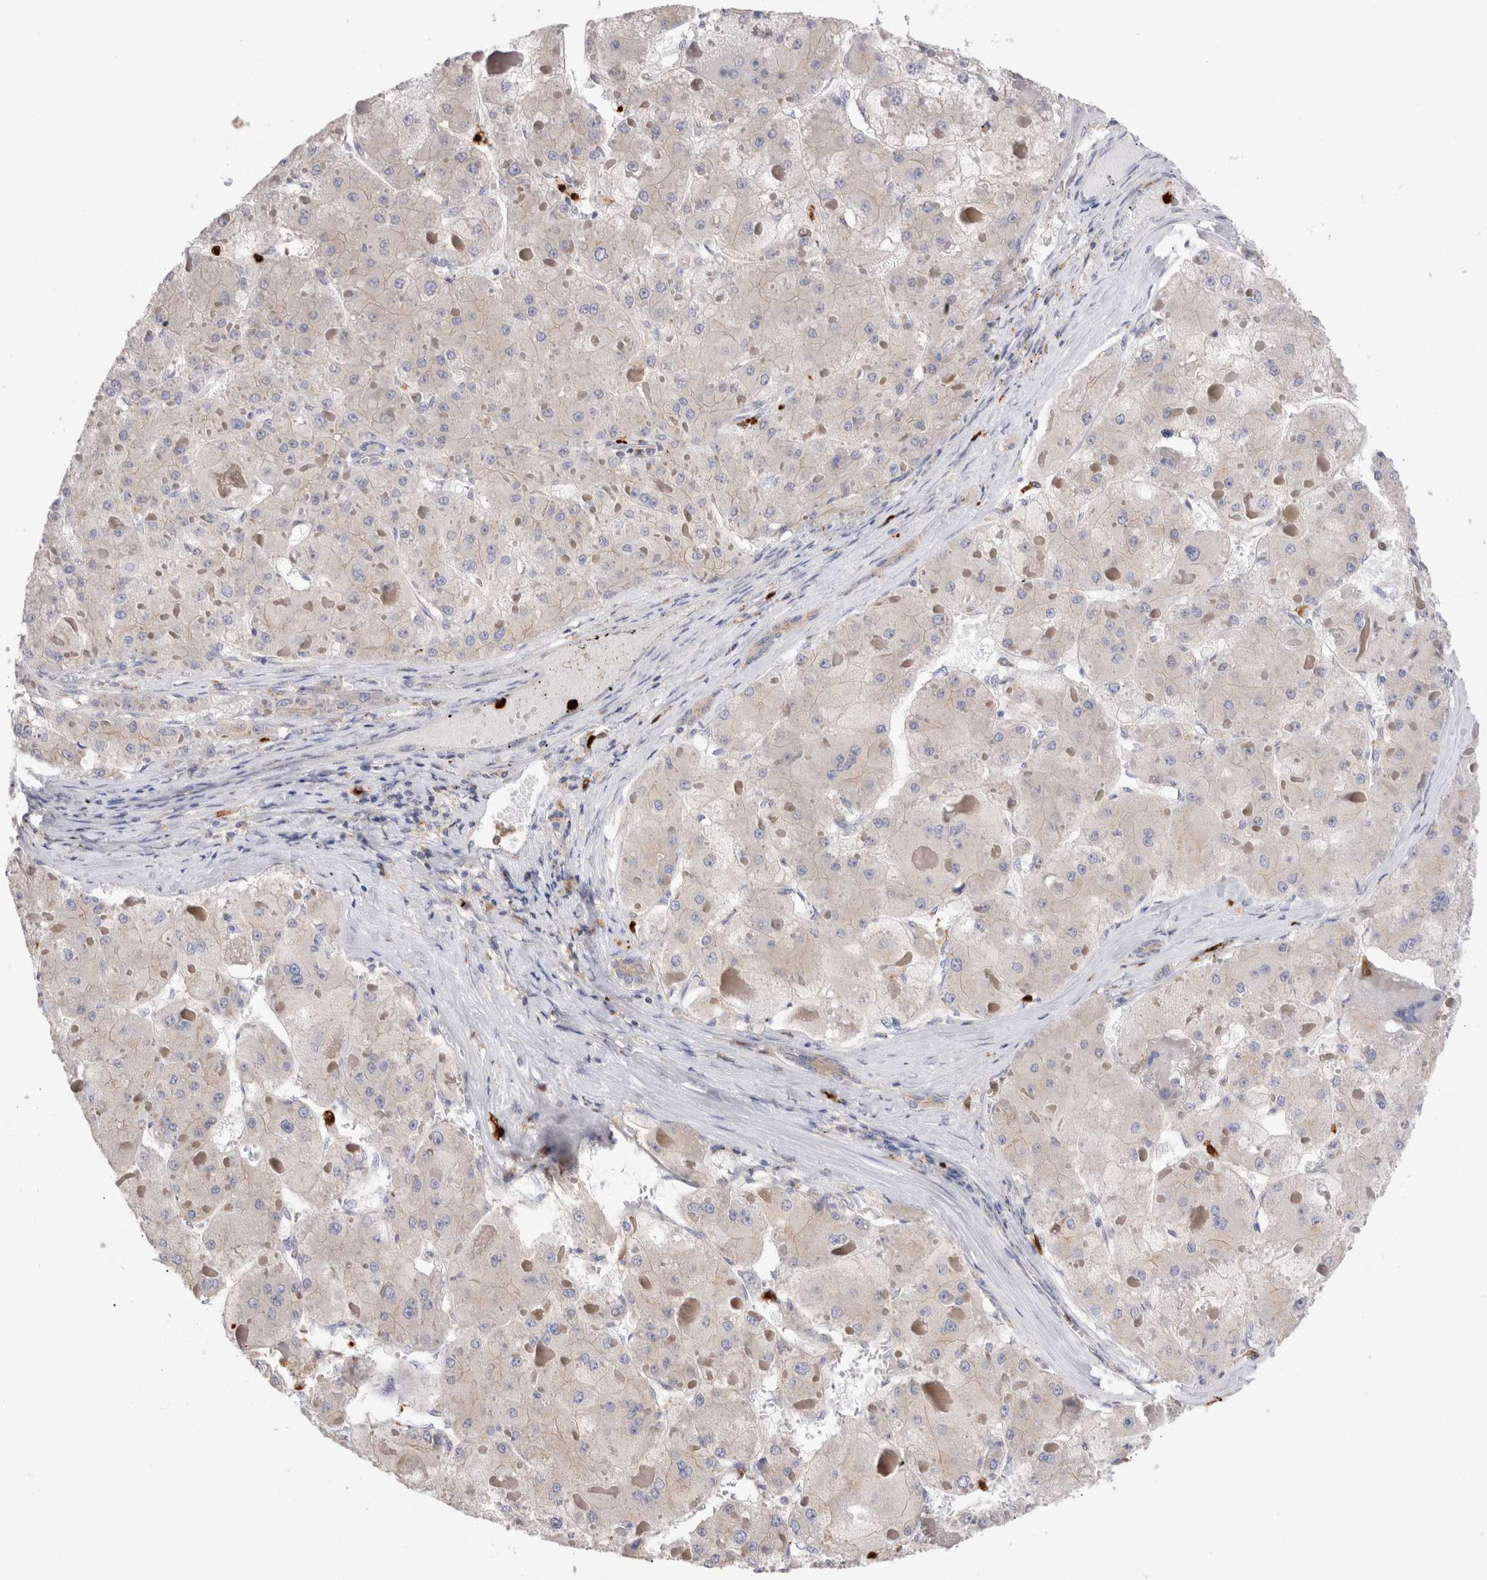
{"staining": {"intensity": "negative", "quantity": "none", "location": "none"}, "tissue": "liver cancer", "cell_type": "Tumor cells", "image_type": "cancer", "snomed": [{"axis": "morphology", "description": "Carcinoma, Hepatocellular, NOS"}, {"axis": "topography", "description": "Liver"}], "caption": "This is an immunohistochemistry histopathology image of liver cancer (hepatocellular carcinoma). There is no expression in tumor cells.", "gene": "NXT2", "patient": {"sex": "female", "age": 73}}